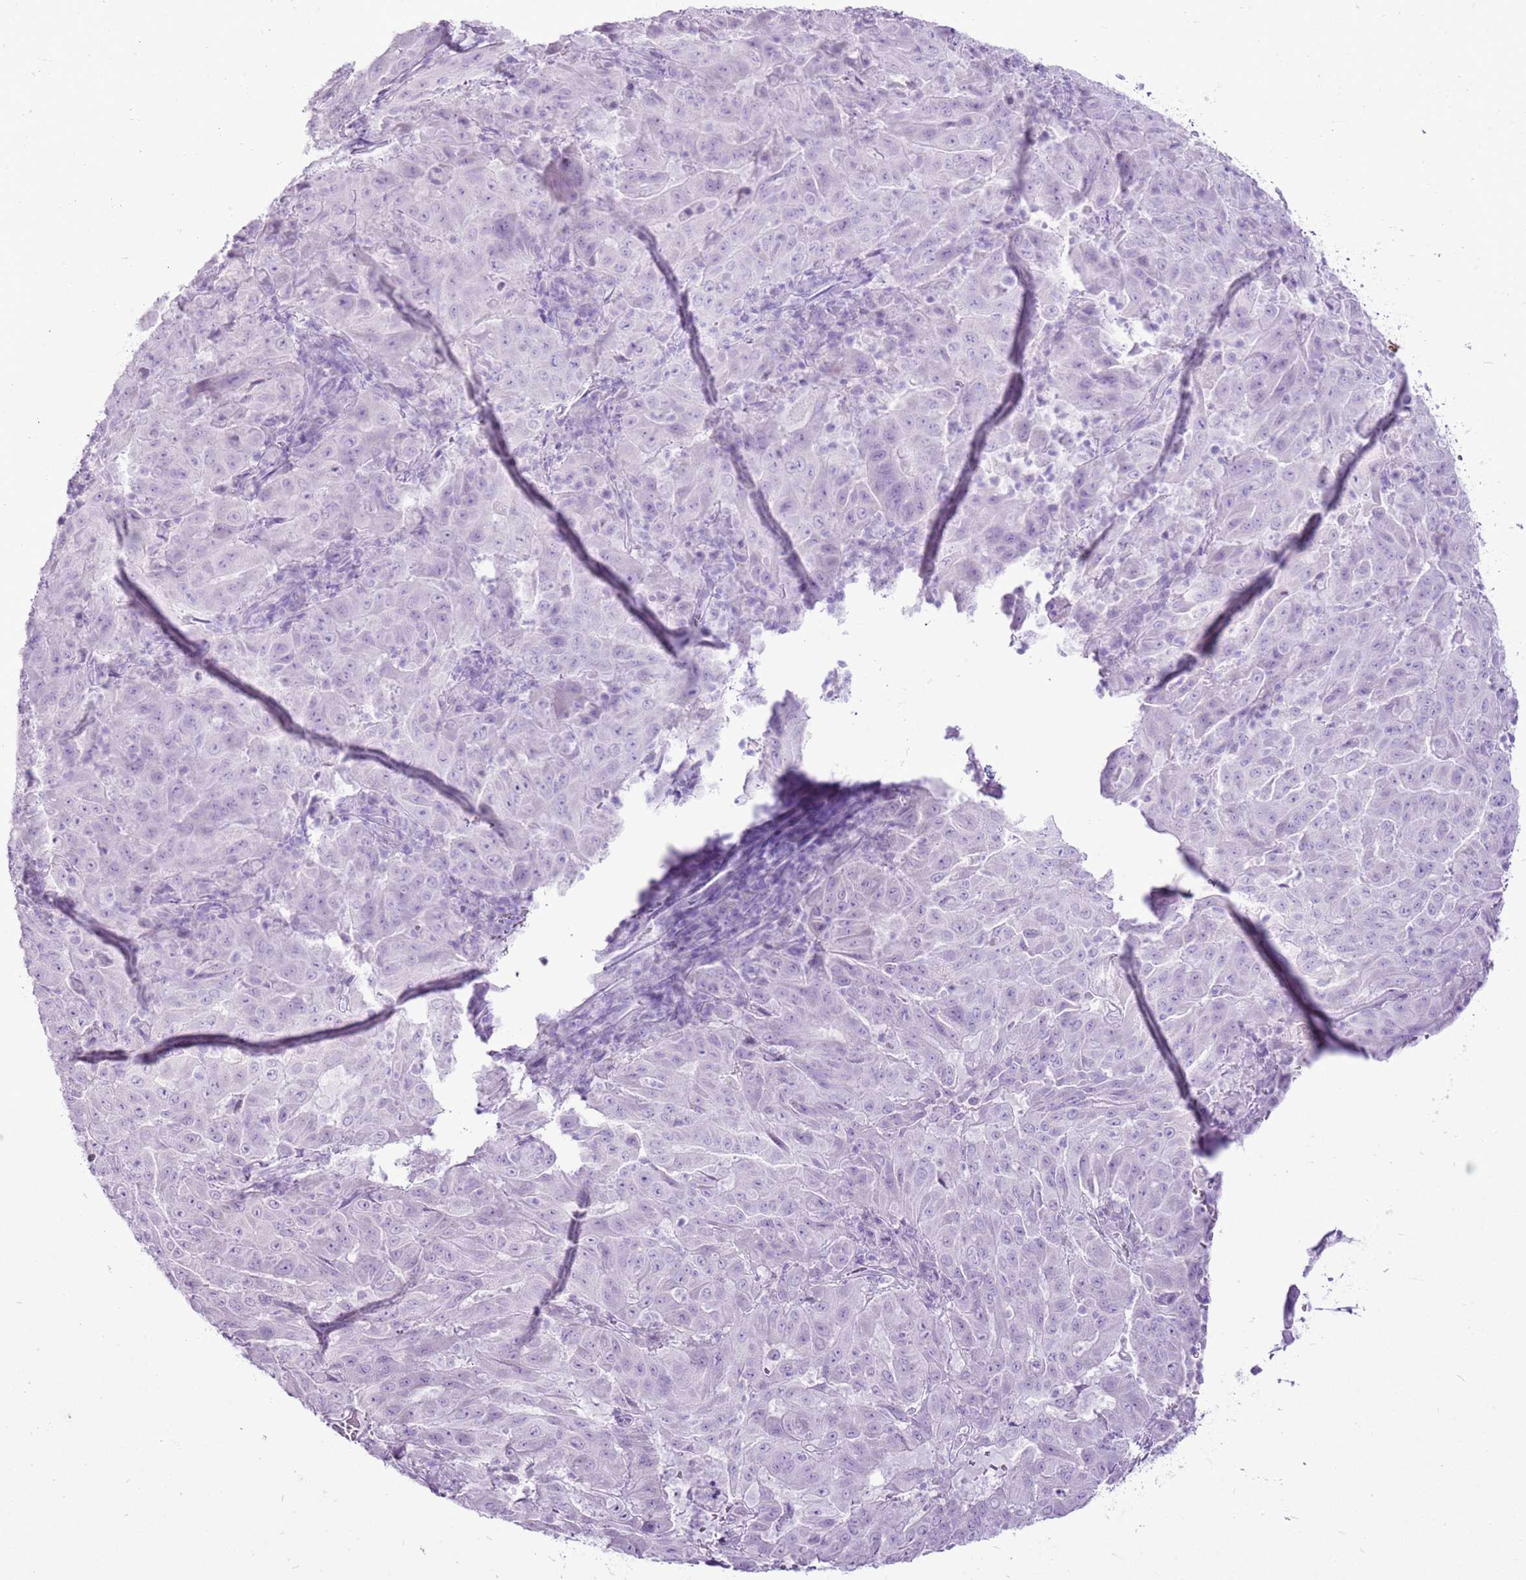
{"staining": {"intensity": "negative", "quantity": "none", "location": "none"}, "tissue": "pancreatic cancer", "cell_type": "Tumor cells", "image_type": "cancer", "snomed": [{"axis": "morphology", "description": "Adenocarcinoma, NOS"}, {"axis": "topography", "description": "Pancreas"}], "caption": "Adenocarcinoma (pancreatic) stained for a protein using IHC displays no staining tumor cells.", "gene": "CNFN", "patient": {"sex": "male", "age": 63}}